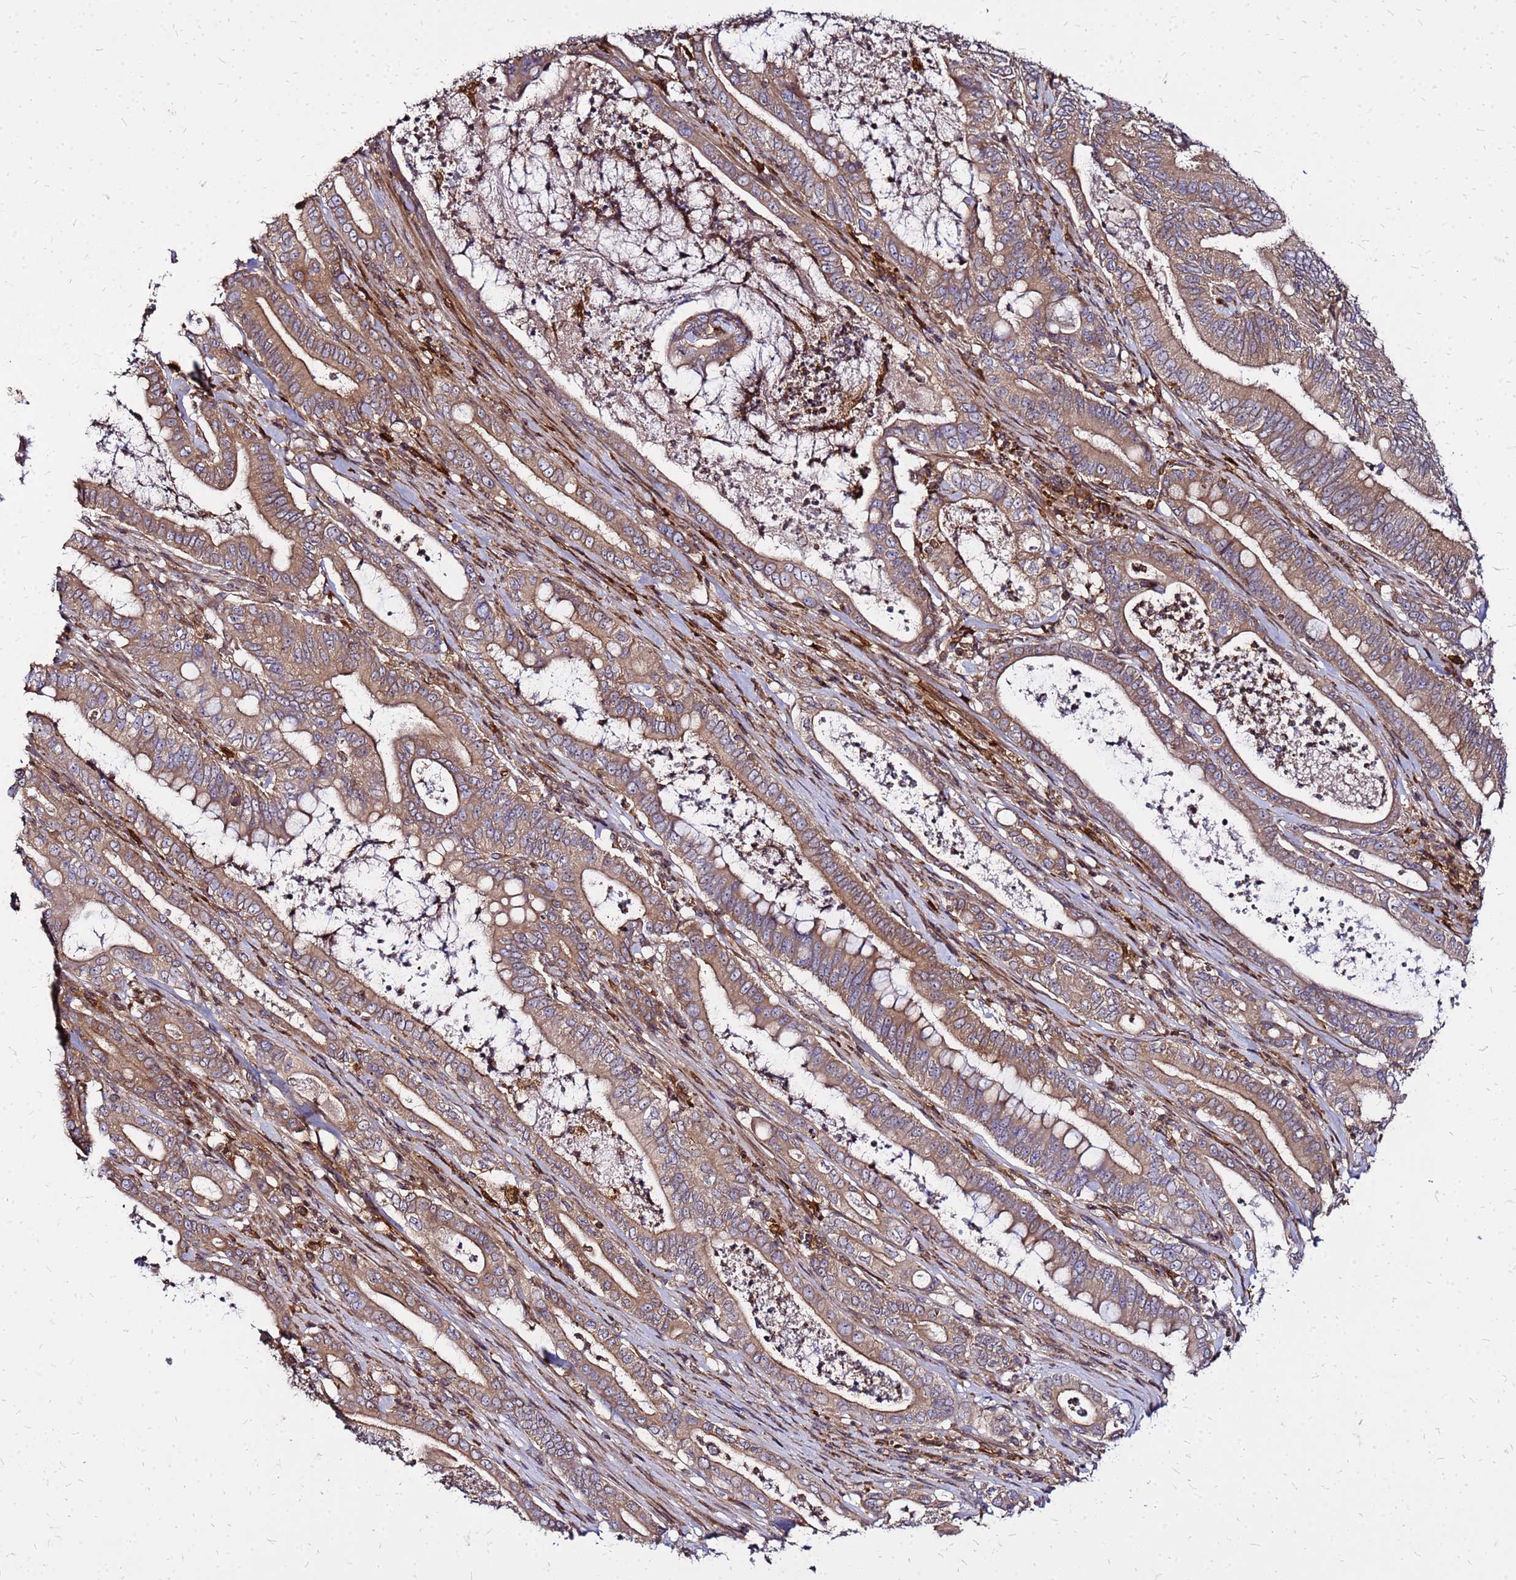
{"staining": {"intensity": "moderate", "quantity": ">75%", "location": "cytoplasmic/membranous"}, "tissue": "pancreatic cancer", "cell_type": "Tumor cells", "image_type": "cancer", "snomed": [{"axis": "morphology", "description": "Adenocarcinoma, NOS"}, {"axis": "topography", "description": "Pancreas"}], "caption": "Protein expression analysis of pancreatic adenocarcinoma exhibits moderate cytoplasmic/membranous positivity in about >75% of tumor cells.", "gene": "CYBC1", "patient": {"sex": "male", "age": 71}}